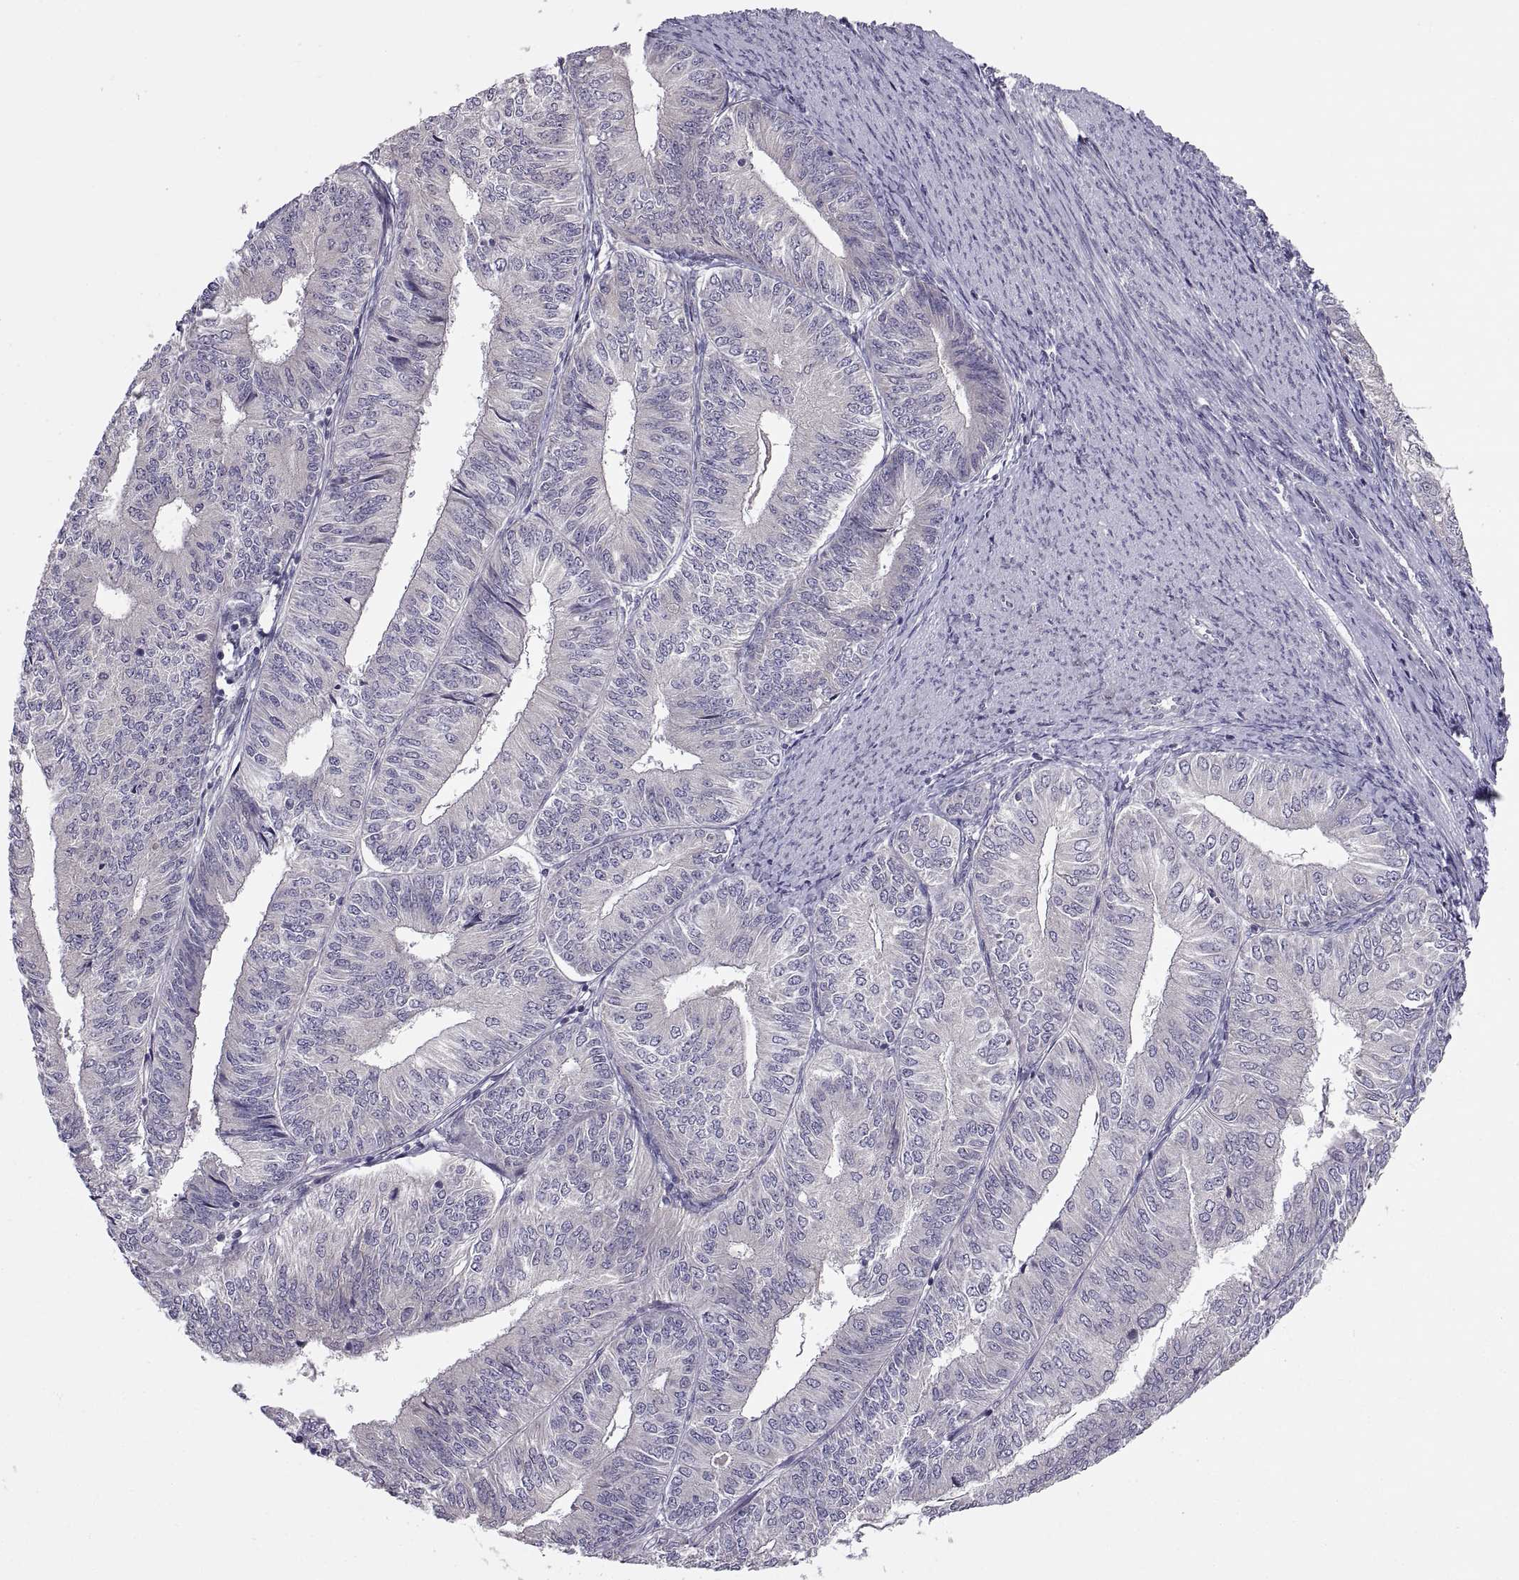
{"staining": {"intensity": "negative", "quantity": "none", "location": "none"}, "tissue": "endometrial cancer", "cell_type": "Tumor cells", "image_type": "cancer", "snomed": [{"axis": "morphology", "description": "Adenocarcinoma, NOS"}, {"axis": "topography", "description": "Endometrium"}], "caption": "Immunohistochemistry (IHC) image of neoplastic tissue: human endometrial adenocarcinoma stained with DAB (3,3'-diaminobenzidine) displays no significant protein expression in tumor cells. (DAB IHC, high magnification).", "gene": "ACSBG2", "patient": {"sex": "female", "age": 58}}